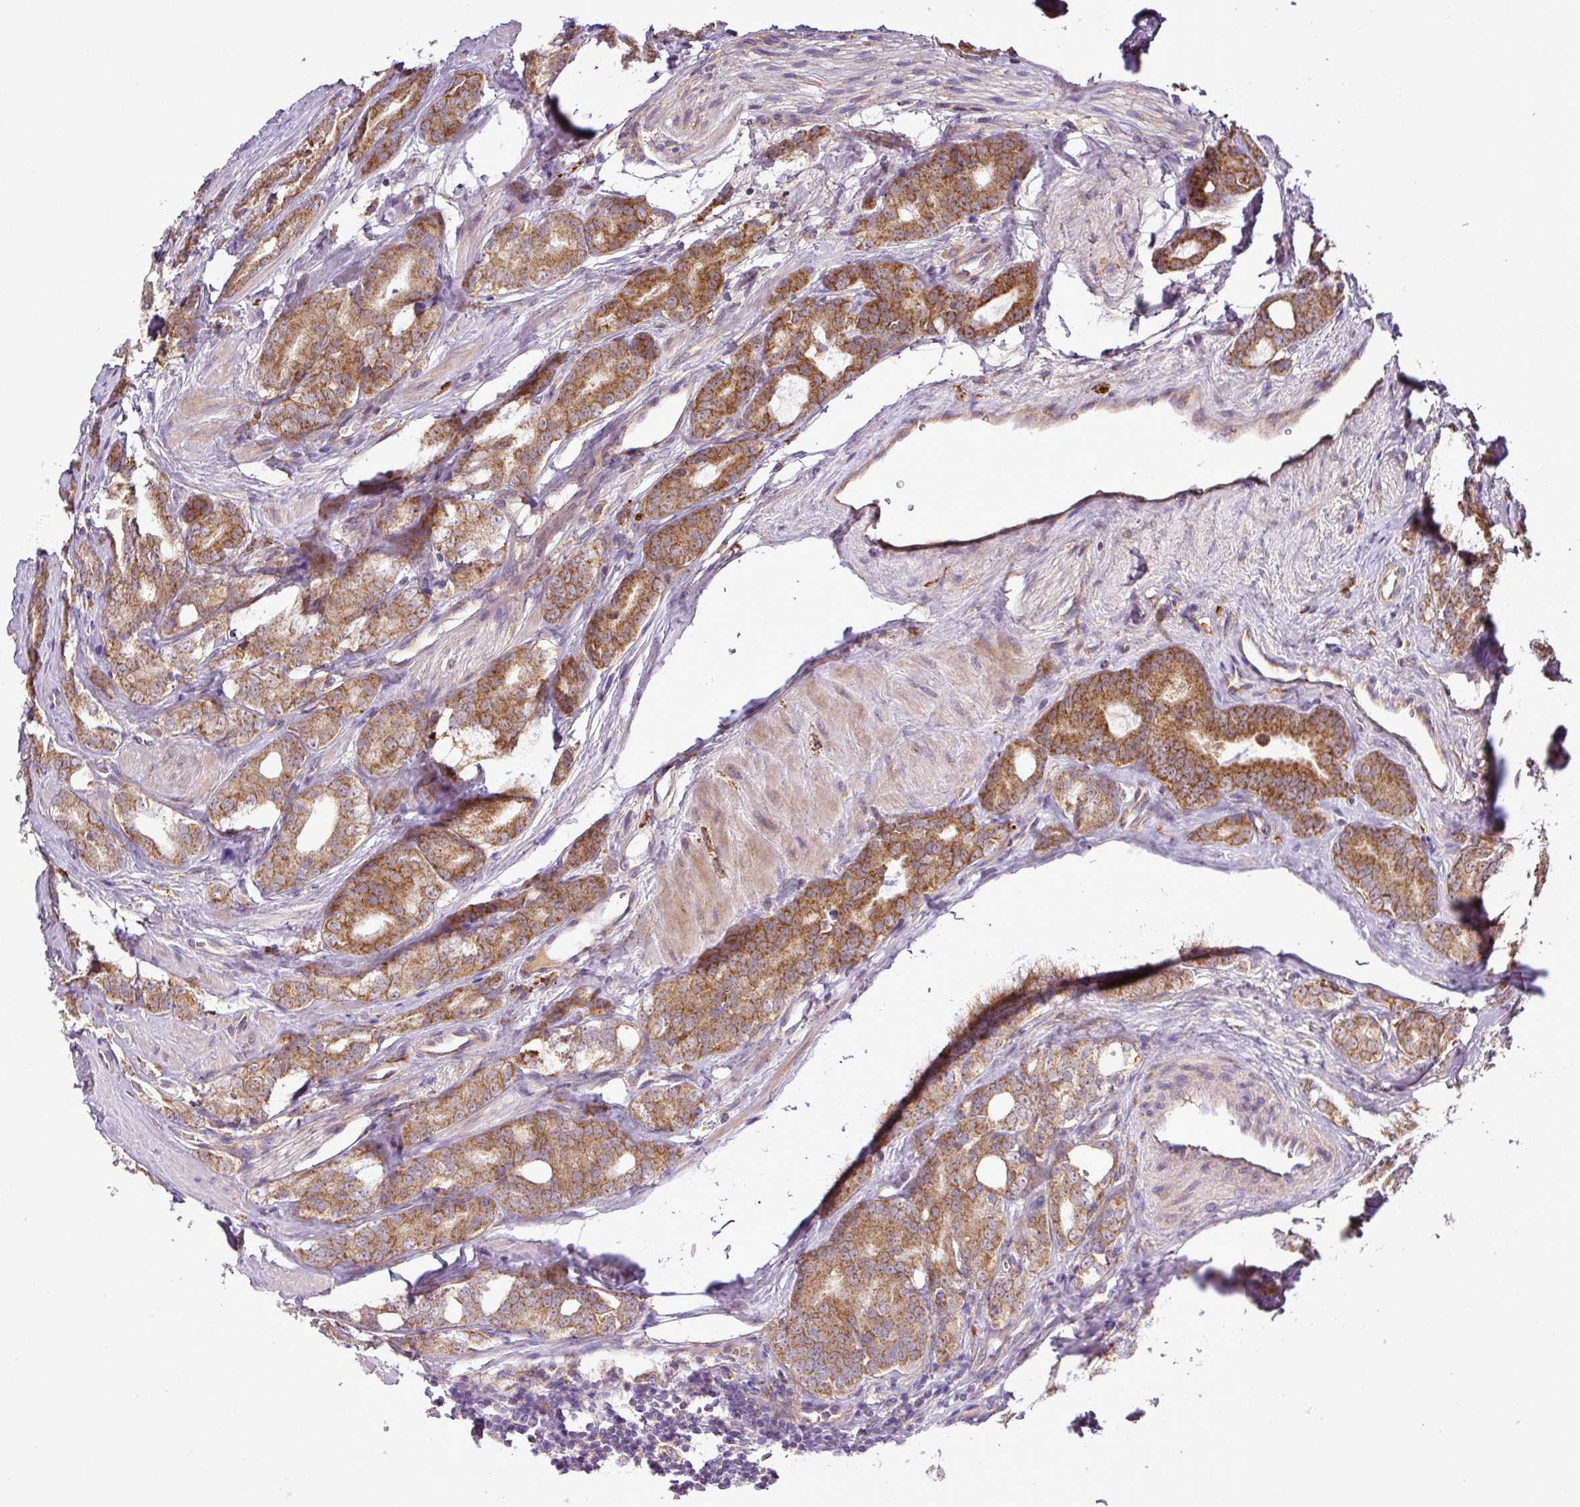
{"staining": {"intensity": "moderate", "quantity": ">75%", "location": "cytoplasmic/membranous"}, "tissue": "prostate cancer", "cell_type": "Tumor cells", "image_type": "cancer", "snomed": [{"axis": "morphology", "description": "Adenocarcinoma, High grade"}, {"axis": "topography", "description": "Prostate"}], "caption": "This is an image of immunohistochemistry staining of prostate cancer, which shows moderate expression in the cytoplasmic/membranous of tumor cells.", "gene": "ZNF513", "patient": {"sex": "male", "age": 62}}